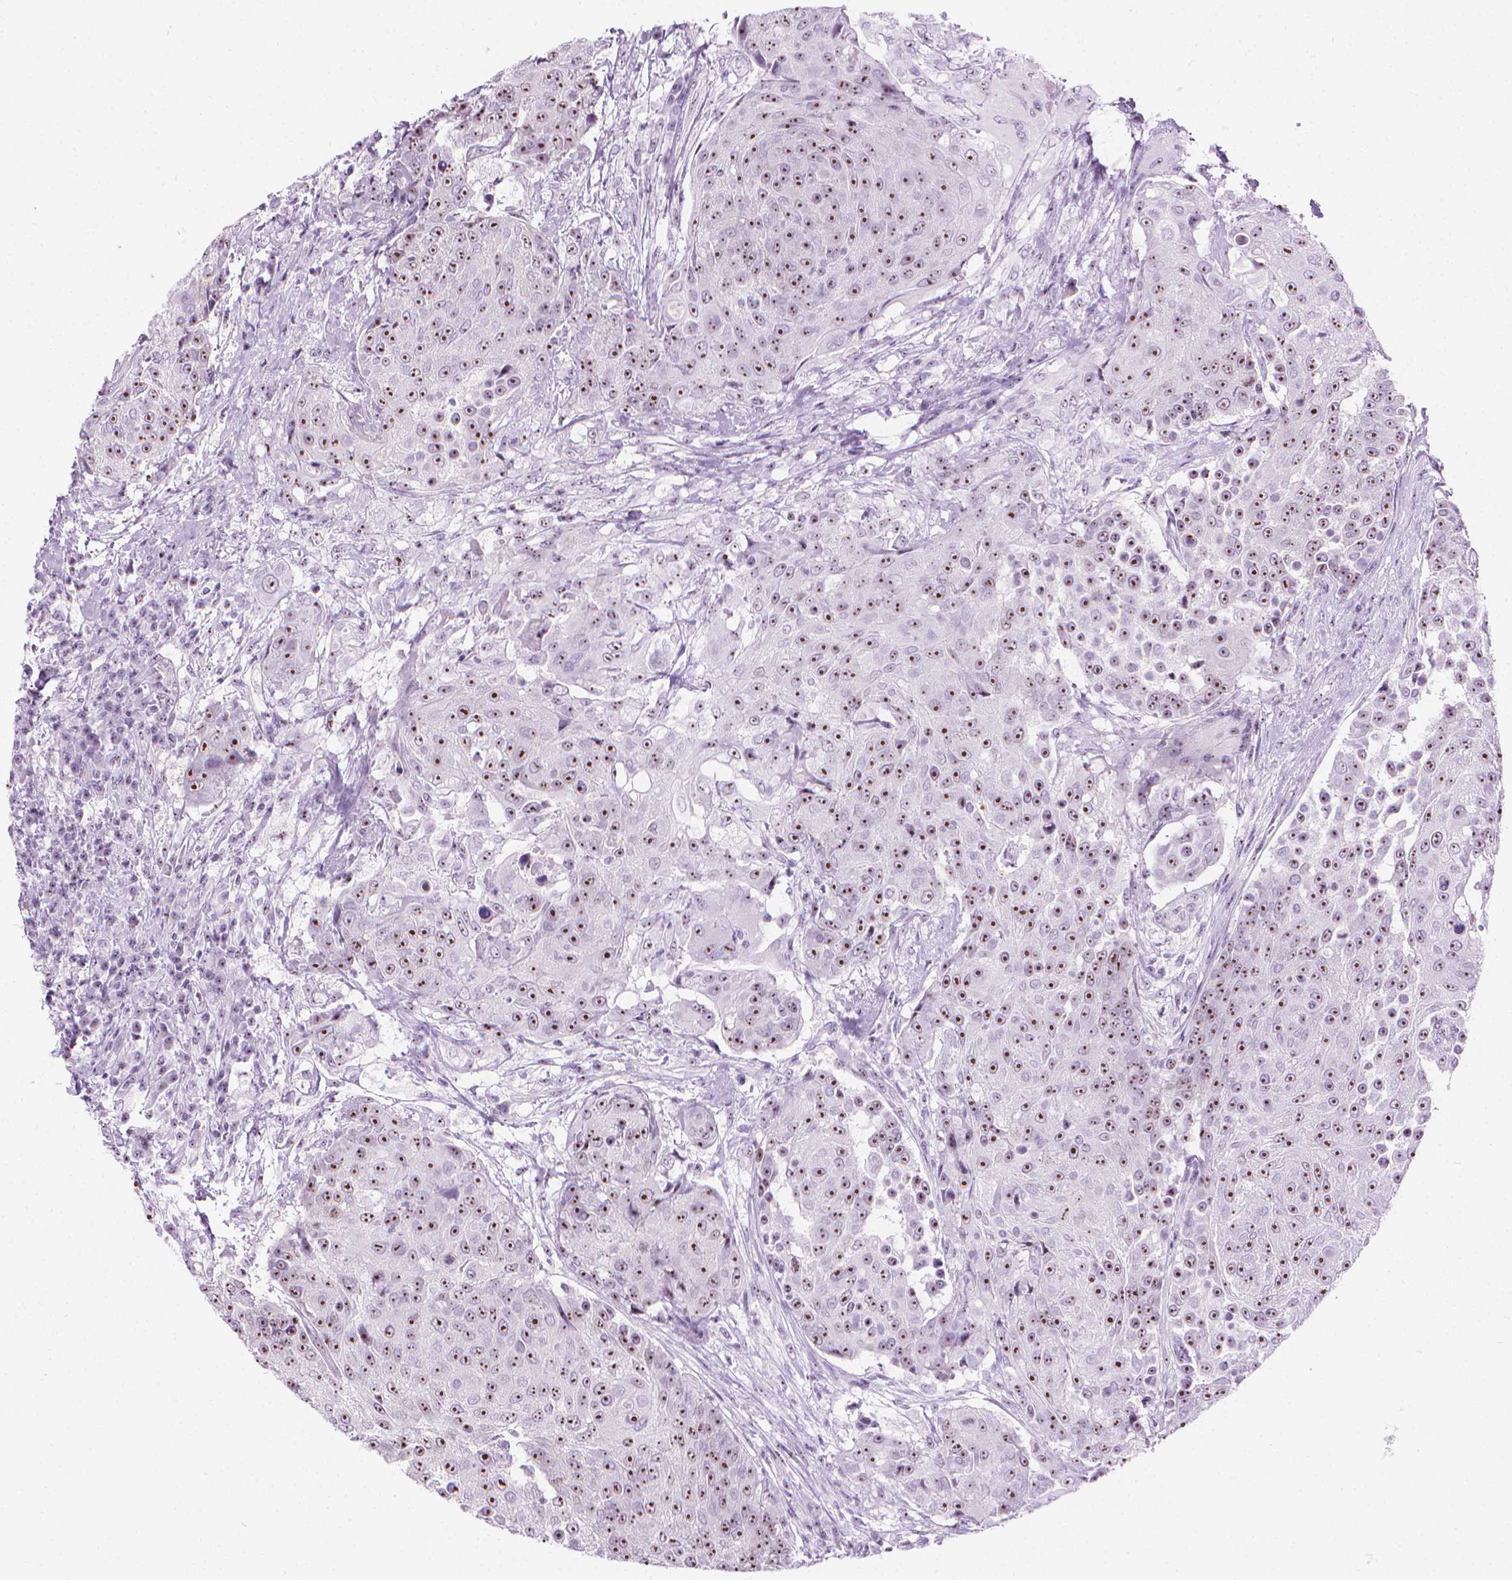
{"staining": {"intensity": "strong", "quantity": ">75%", "location": "nuclear"}, "tissue": "urothelial cancer", "cell_type": "Tumor cells", "image_type": "cancer", "snomed": [{"axis": "morphology", "description": "Urothelial carcinoma, High grade"}, {"axis": "topography", "description": "Urinary bladder"}], "caption": "This is a micrograph of immunohistochemistry (IHC) staining of urothelial carcinoma (high-grade), which shows strong staining in the nuclear of tumor cells.", "gene": "NOL7", "patient": {"sex": "female", "age": 63}}